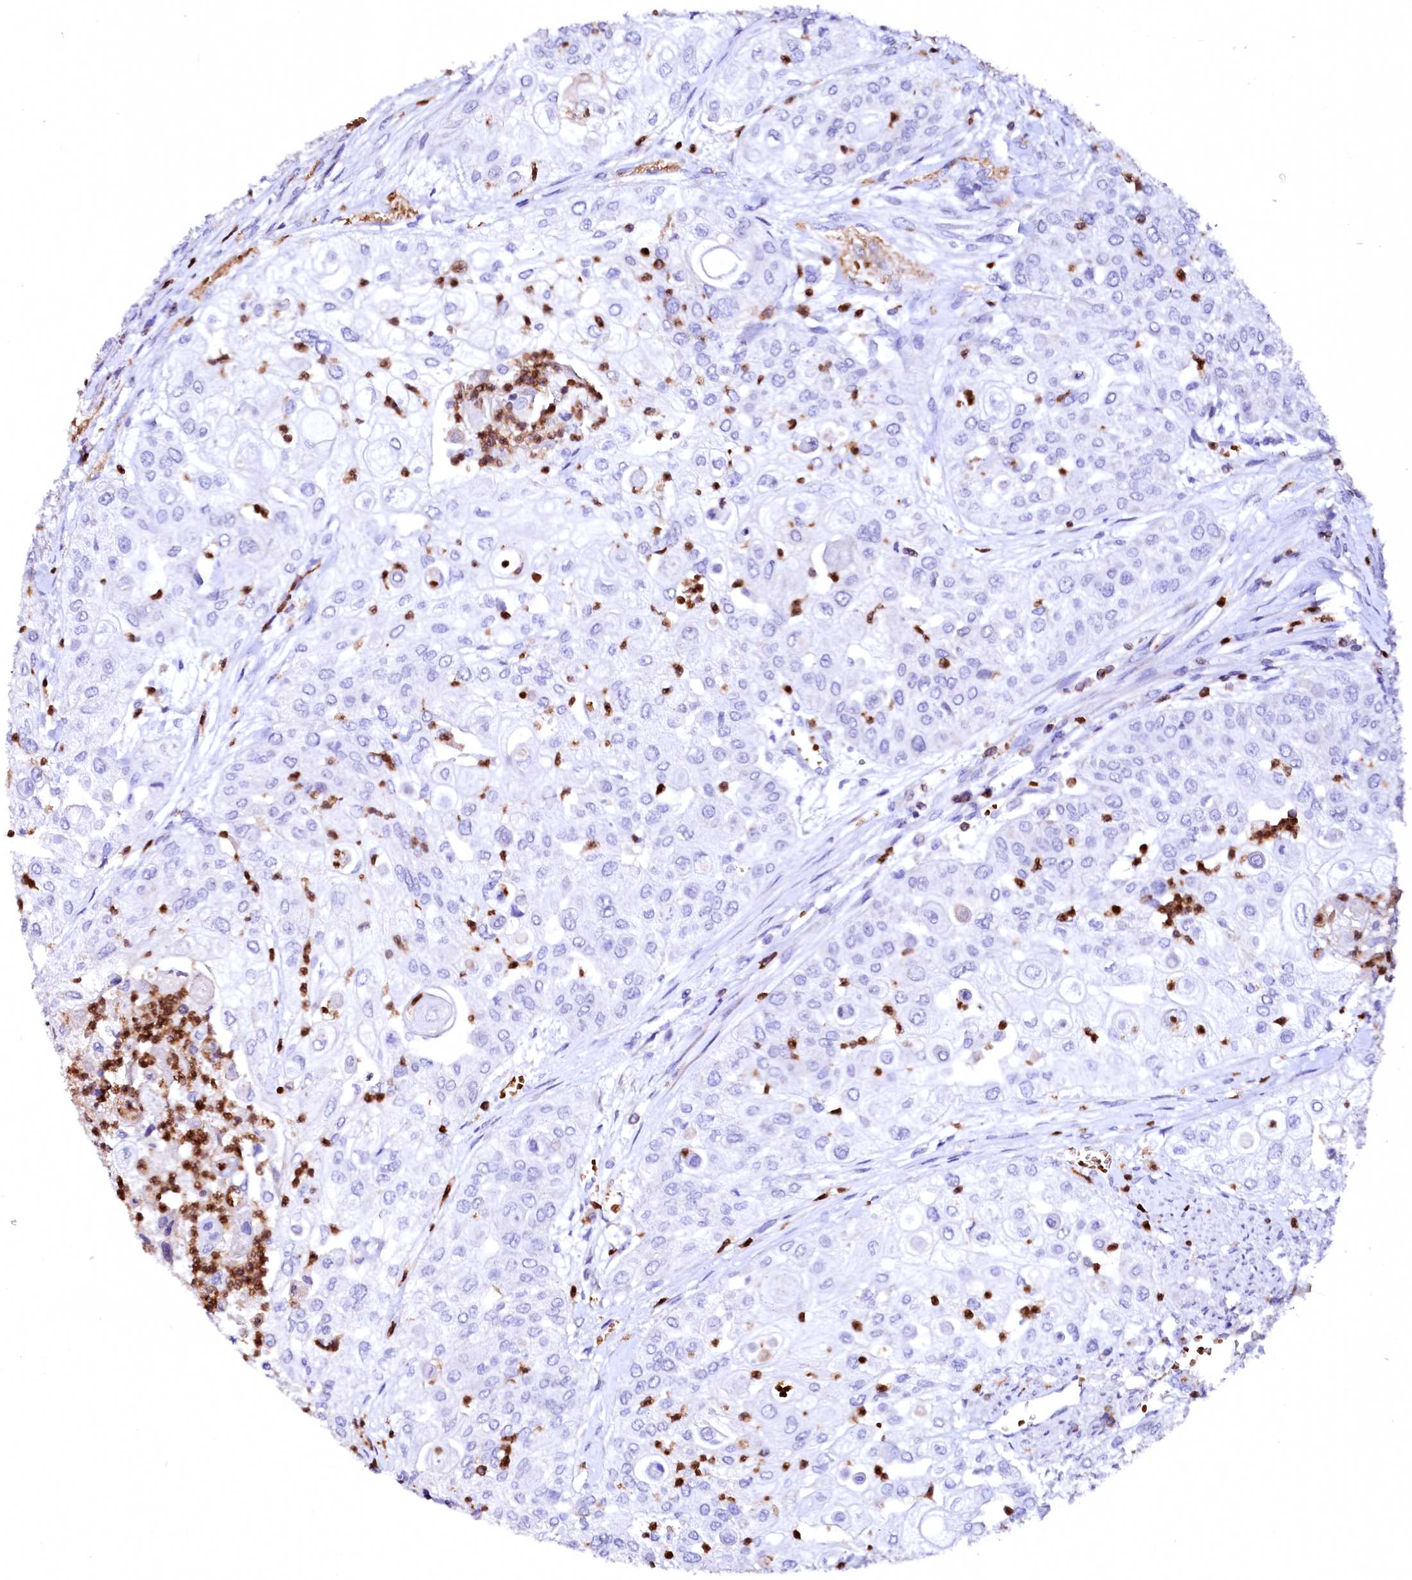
{"staining": {"intensity": "negative", "quantity": "none", "location": "none"}, "tissue": "urothelial cancer", "cell_type": "Tumor cells", "image_type": "cancer", "snomed": [{"axis": "morphology", "description": "Urothelial carcinoma, High grade"}, {"axis": "topography", "description": "Urinary bladder"}], "caption": "Immunohistochemistry of urothelial carcinoma (high-grade) exhibits no positivity in tumor cells.", "gene": "RAB27A", "patient": {"sex": "female", "age": 79}}